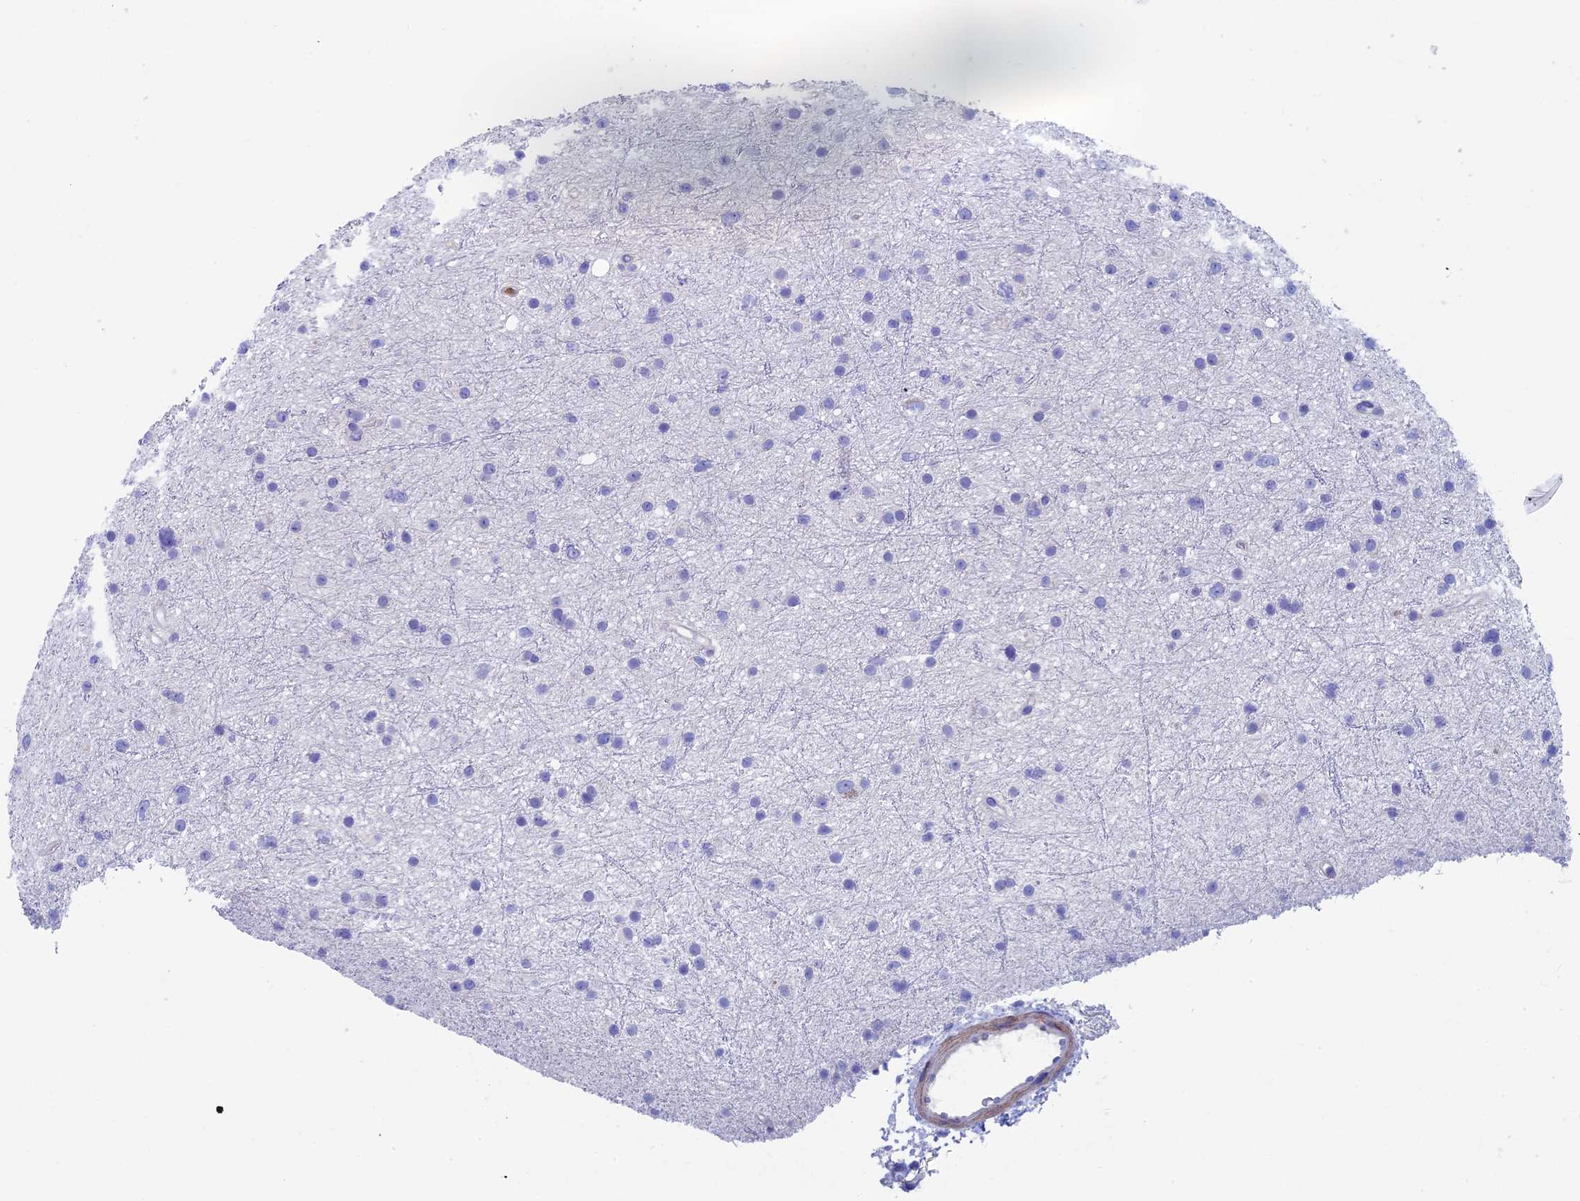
{"staining": {"intensity": "negative", "quantity": "none", "location": "none"}, "tissue": "glioma", "cell_type": "Tumor cells", "image_type": "cancer", "snomed": [{"axis": "morphology", "description": "Glioma, malignant, Low grade"}, {"axis": "topography", "description": "Cerebral cortex"}], "caption": "Micrograph shows no significant protein expression in tumor cells of malignant glioma (low-grade). The staining was performed using DAB (3,3'-diaminobenzidine) to visualize the protein expression in brown, while the nuclei were stained in blue with hematoxylin (Magnification: 20x).", "gene": "ADH7", "patient": {"sex": "female", "age": 39}}